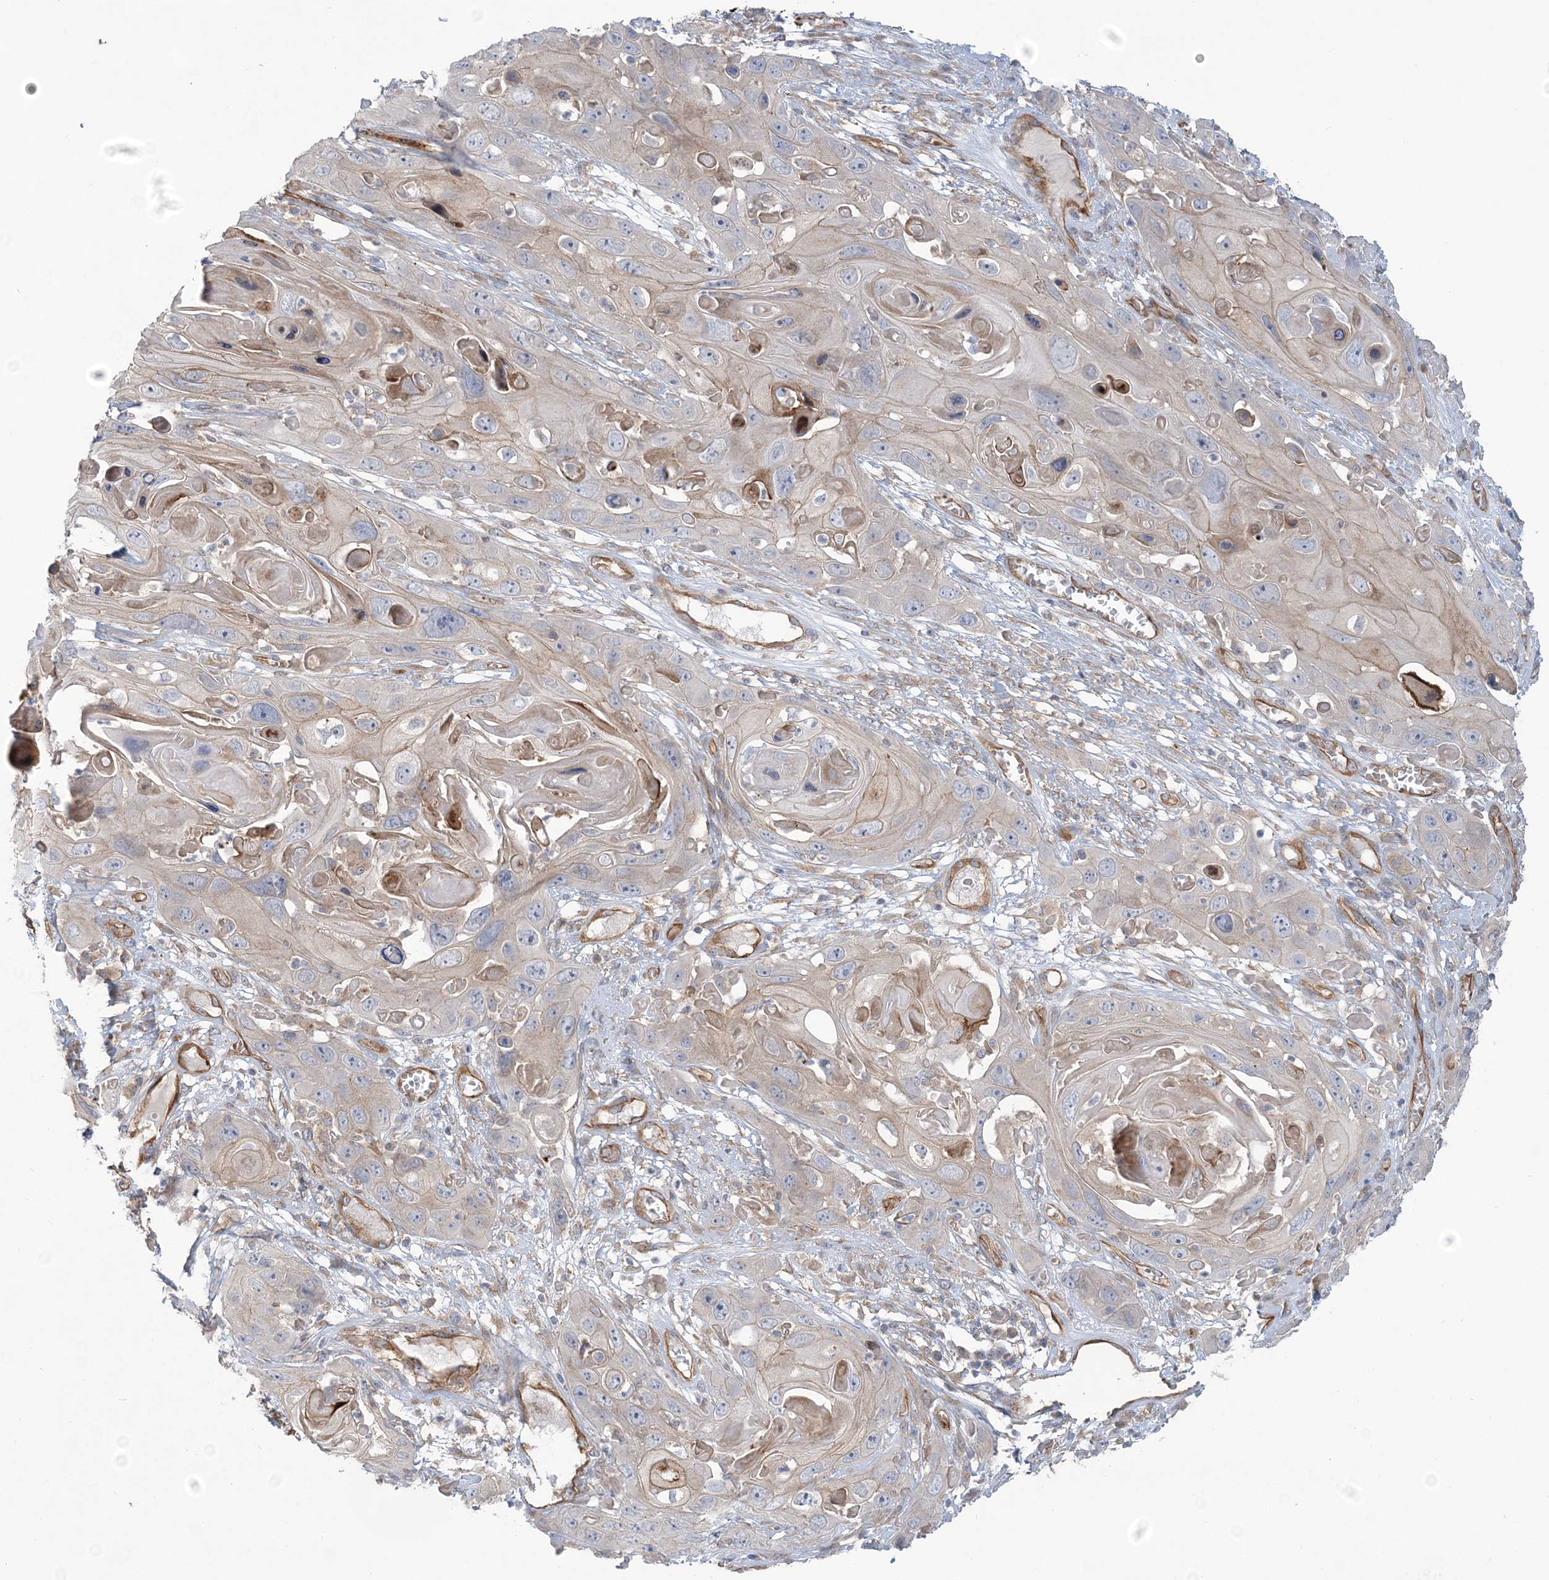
{"staining": {"intensity": "weak", "quantity": "<25%", "location": "cytoplasmic/membranous"}, "tissue": "skin cancer", "cell_type": "Tumor cells", "image_type": "cancer", "snomed": [{"axis": "morphology", "description": "Squamous cell carcinoma, NOS"}, {"axis": "topography", "description": "Skin"}], "caption": "DAB immunohistochemical staining of human skin cancer demonstrates no significant staining in tumor cells.", "gene": "RAI14", "patient": {"sex": "male", "age": 55}}